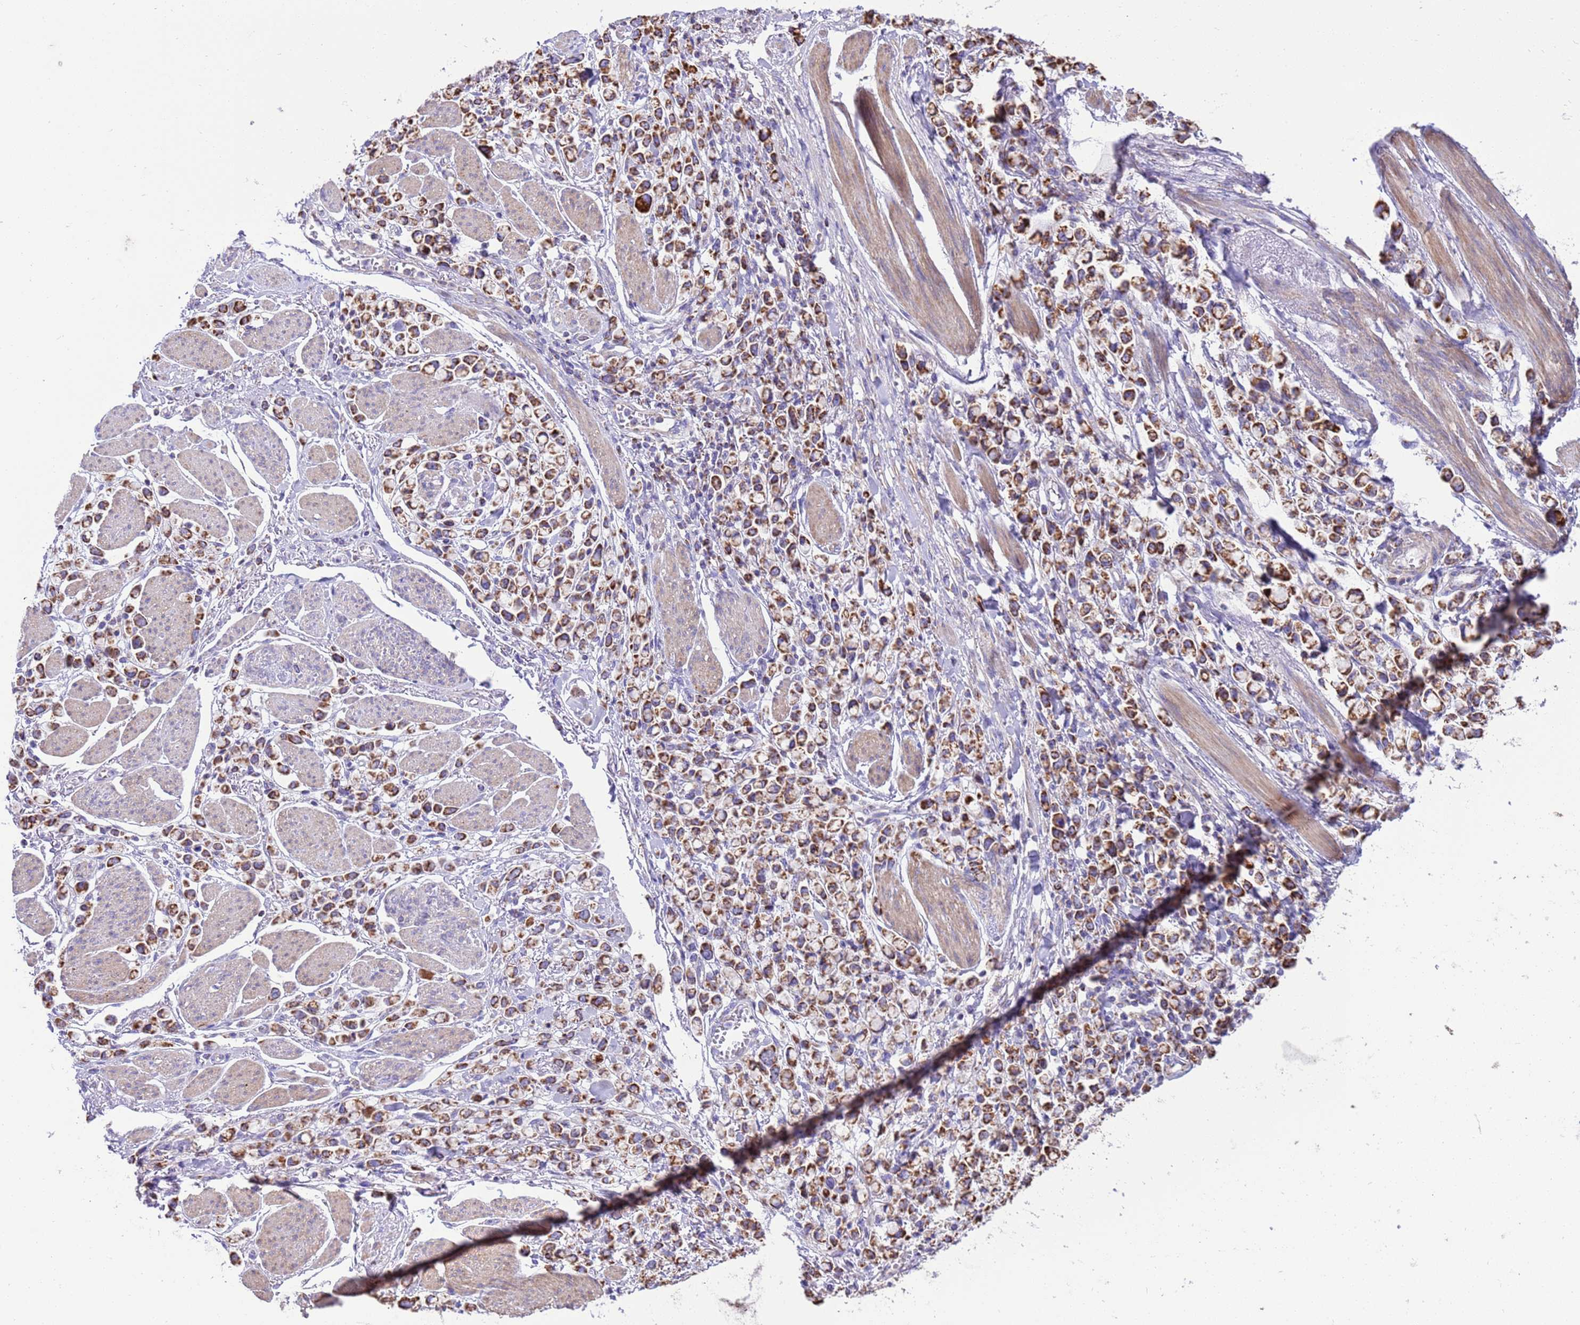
{"staining": {"intensity": "strong", "quantity": ">75%", "location": "cytoplasmic/membranous"}, "tissue": "stomach cancer", "cell_type": "Tumor cells", "image_type": "cancer", "snomed": [{"axis": "morphology", "description": "Adenocarcinoma, NOS"}, {"axis": "topography", "description": "Stomach"}], "caption": "The micrograph demonstrates immunohistochemical staining of stomach cancer. There is strong cytoplasmic/membranous staining is seen in approximately >75% of tumor cells.", "gene": "RNF165", "patient": {"sex": "female", "age": 81}}